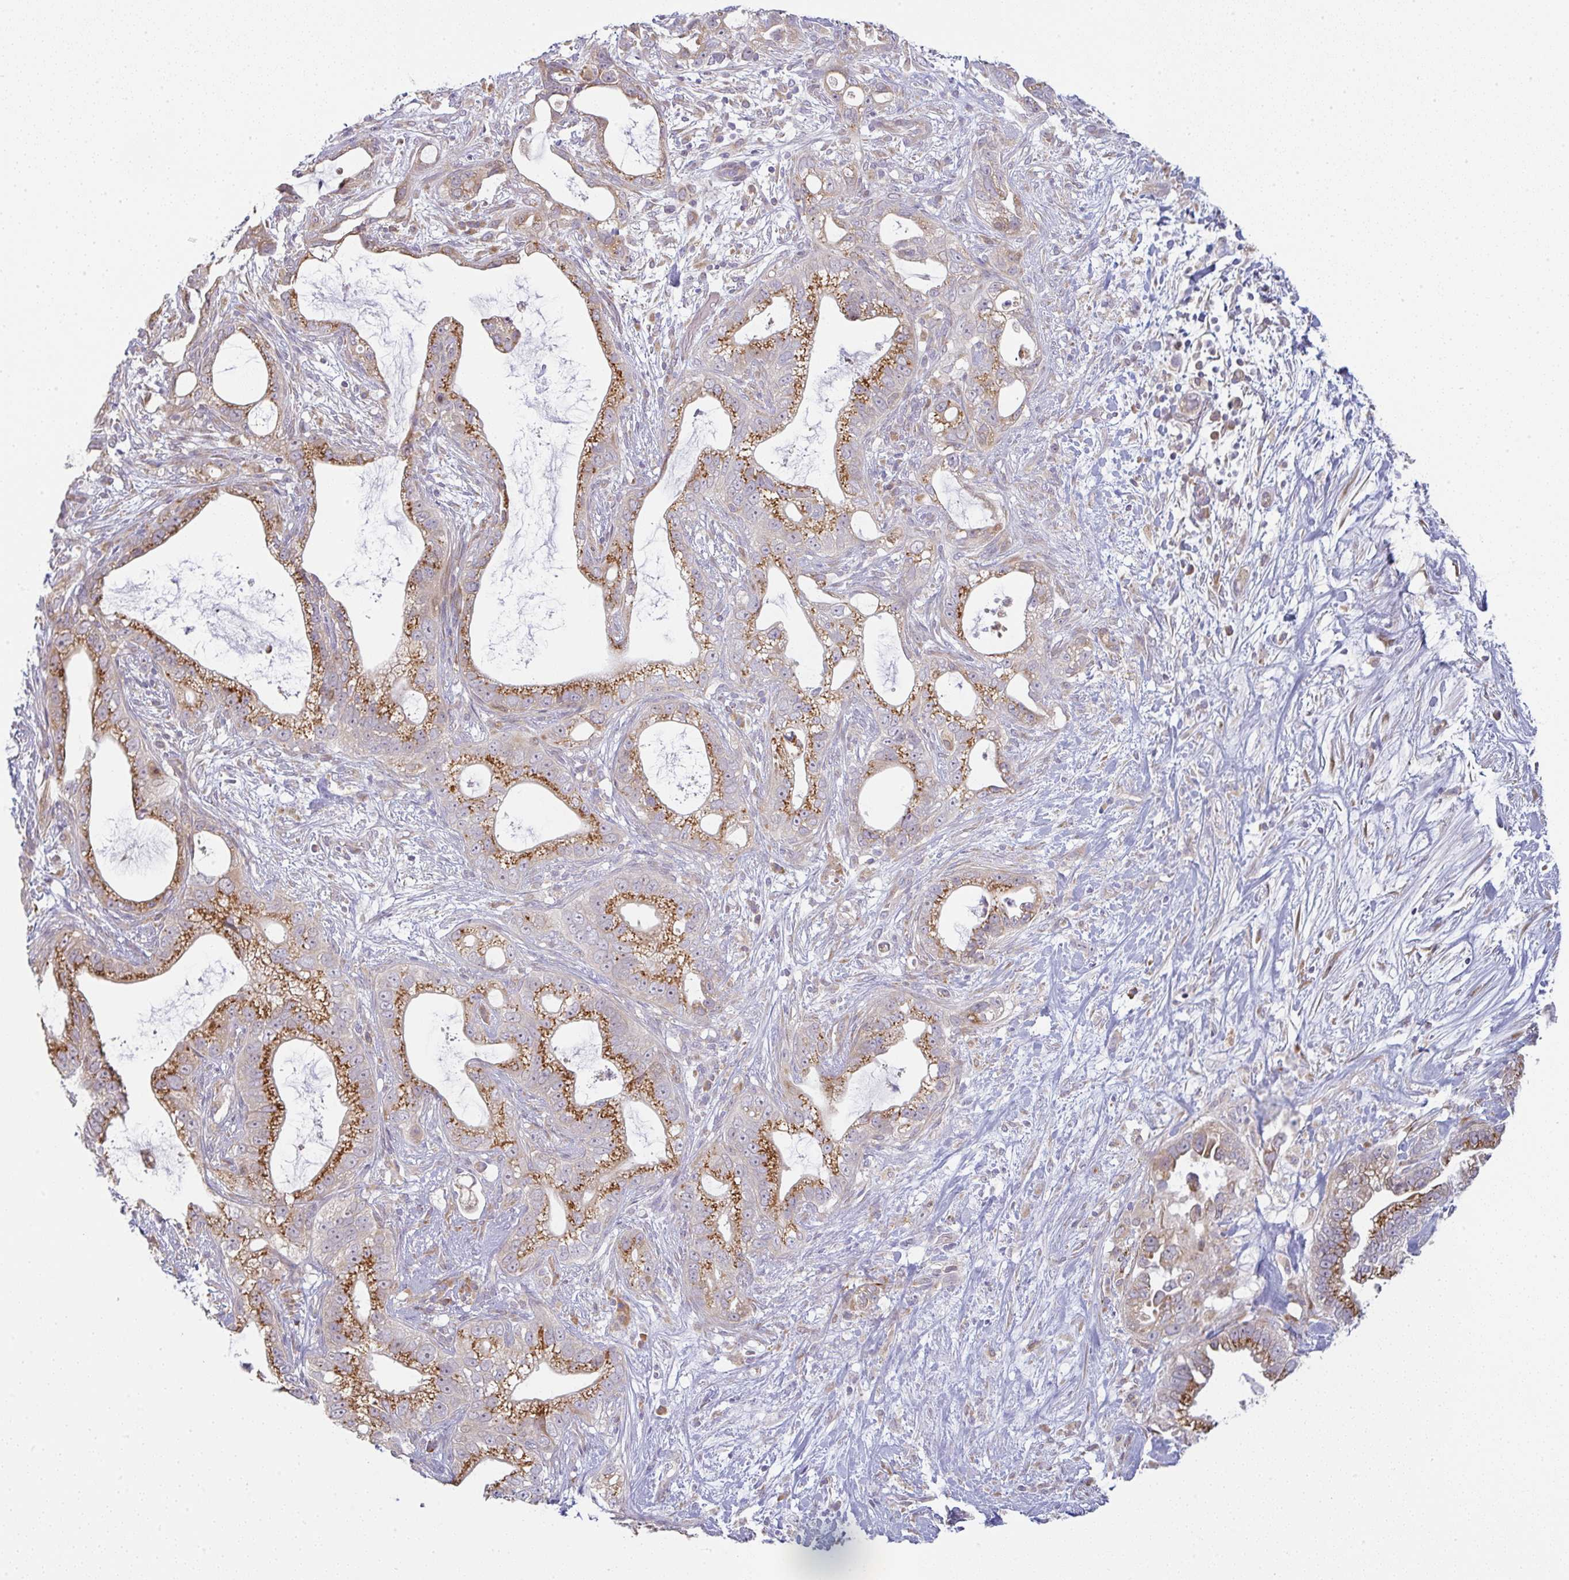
{"staining": {"intensity": "strong", "quantity": ">75%", "location": "cytoplasmic/membranous"}, "tissue": "pancreatic cancer", "cell_type": "Tumor cells", "image_type": "cancer", "snomed": [{"axis": "morphology", "description": "Adenocarcinoma, NOS"}, {"axis": "topography", "description": "Pancreas"}], "caption": "Immunohistochemical staining of human pancreatic adenocarcinoma reveals high levels of strong cytoplasmic/membranous protein expression in about >75% of tumor cells. (brown staining indicates protein expression, while blue staining denotes nuclei).", "gene": "MOB1A", "patient": {"sex": "male", "age": 70}}